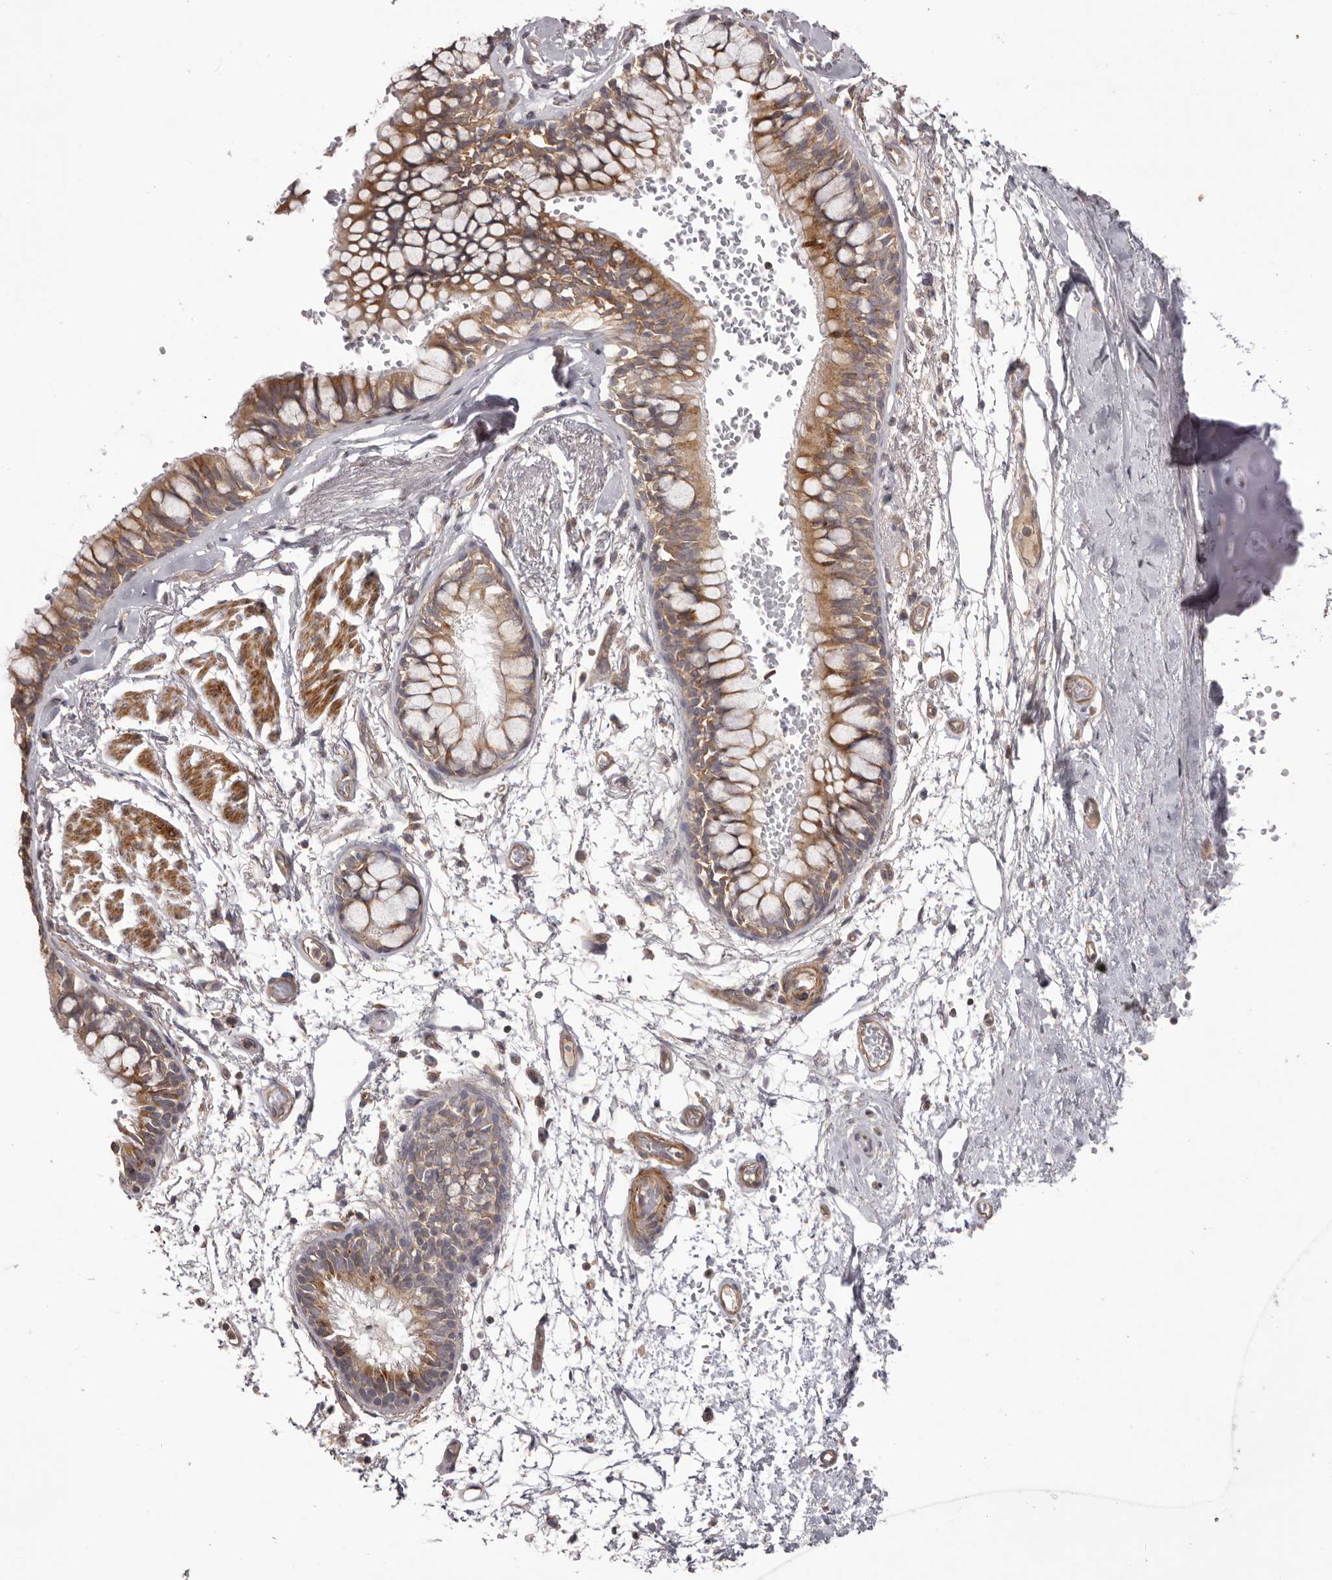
{"staining": {"intensity": "moderate", "quantity": "25%-75%", "location": "cytoplasmic/membranous"}, "tissue": "bronchus", "cell_type": "Respiratory epithelial cells", "image_type": "normal", "snomed": [{"axis": "morphology", "description": "Normal tissue, NOS"}, {"axis": "topography", "description": "Cartilage tissue"}, {"axis": "topography", "description": "Bronchus"}], "caption": "This histopathology image displays normal bronchus stained with immunohistochemistry to label a protein in brown. The cytoplasmic/membranous of respiratory epithelial cells show moderate positivity for the protein. Nuclei are counter-stained blue.", "gene": "HRH1", "patient": {"sex": "female", "age": 73}}